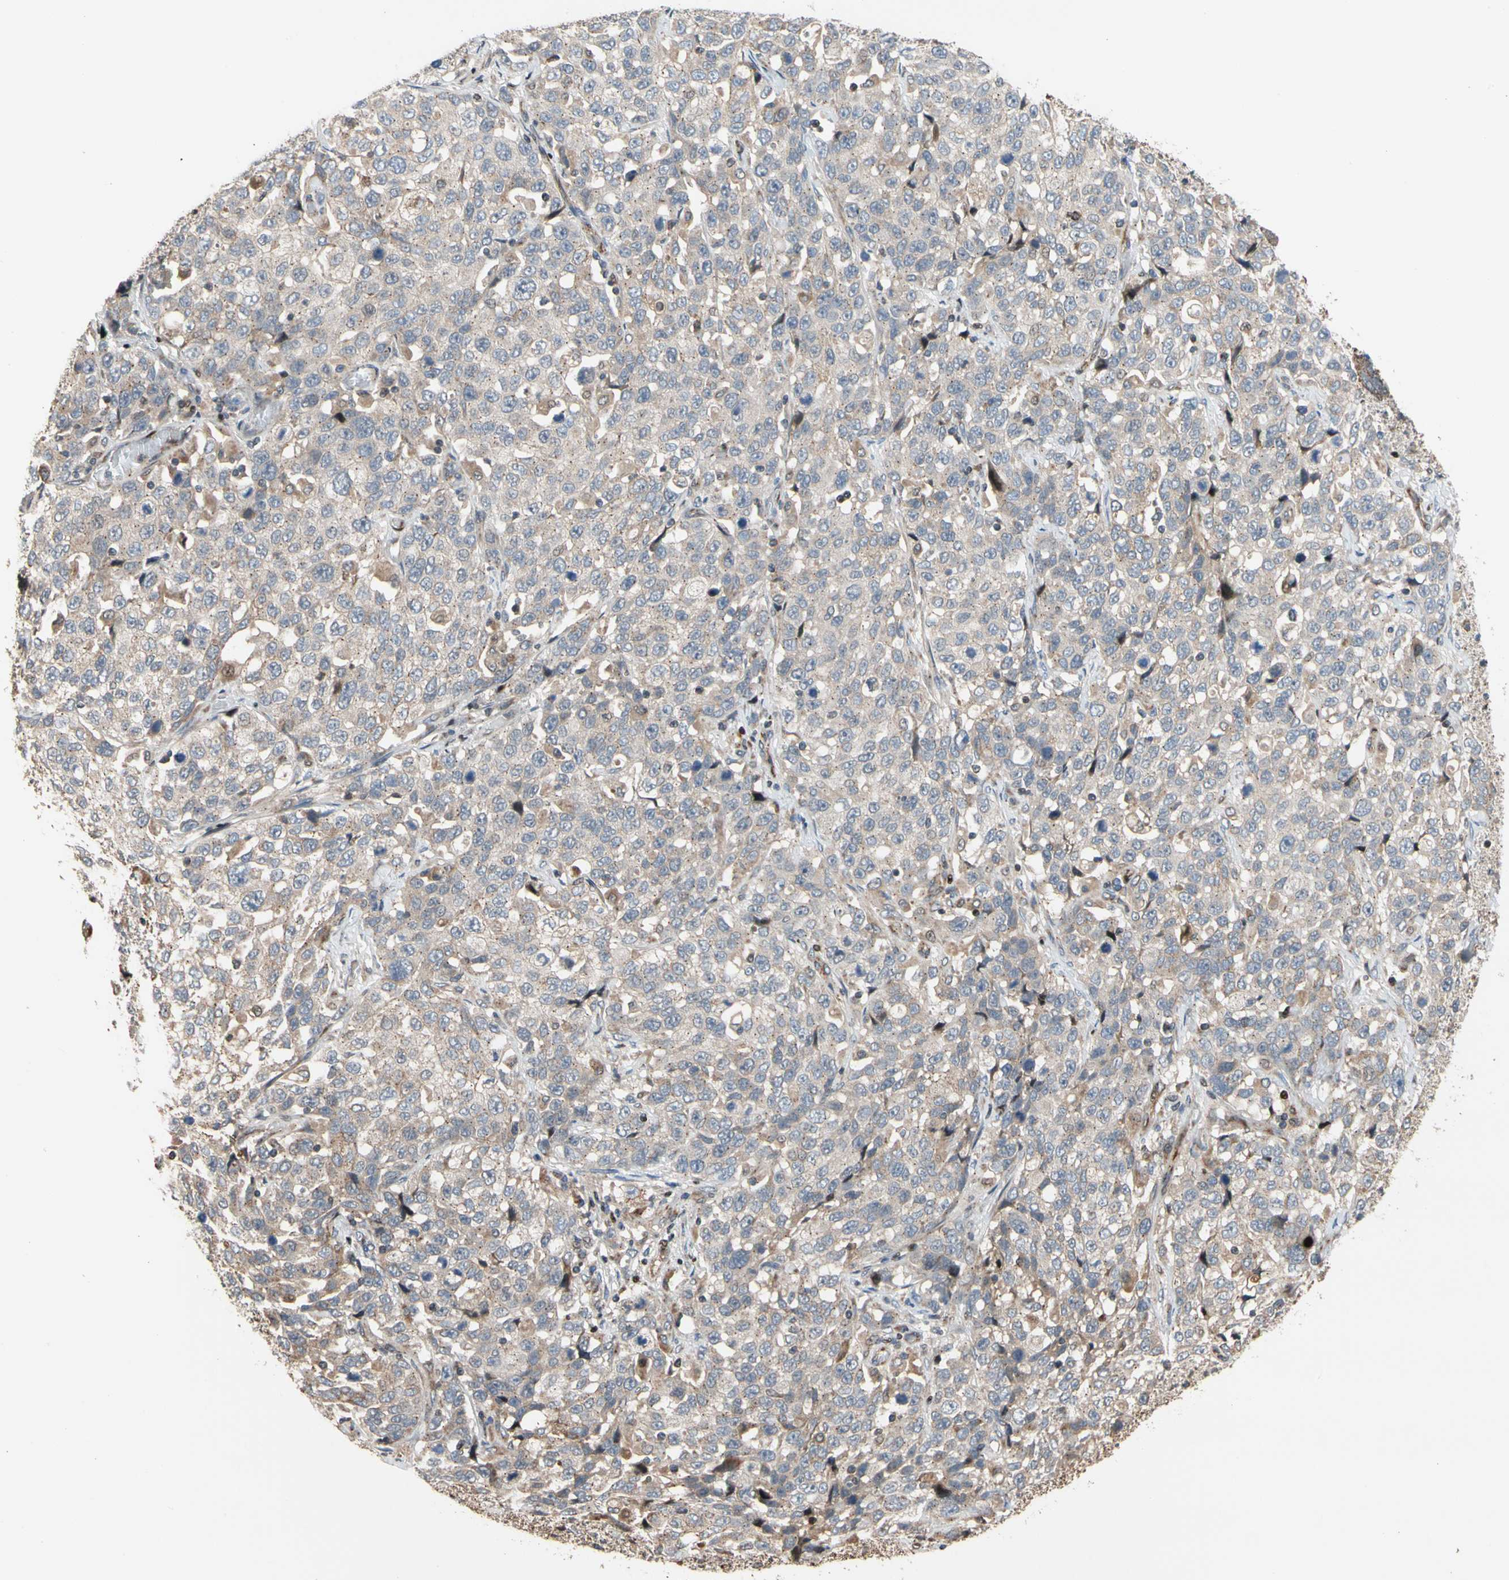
{"staining": {"intensity": "weak", "quantity": "25%-75%", "location": "cytoplasmic/membranous"}, "tissue": "stomach cancer", "cell_type": "Tumor cells", "image_type": "cancer", "snomed": [{"axis": "morphology", "description": "Normal tissue, NOS"}, {"axis": "morphology", "description": "Adenocarcinoma, NOS"}, {"axis": "topography", "description": "Stomach"}], "caption": "A histopathology image of stomach cancer (adenocarcinoma) stained for a protein displays weak cytoplasmic/membranous brown staining in tumor cells.", "gene": "IP6K2", "patient": {"sex": "male", "age": 48}}